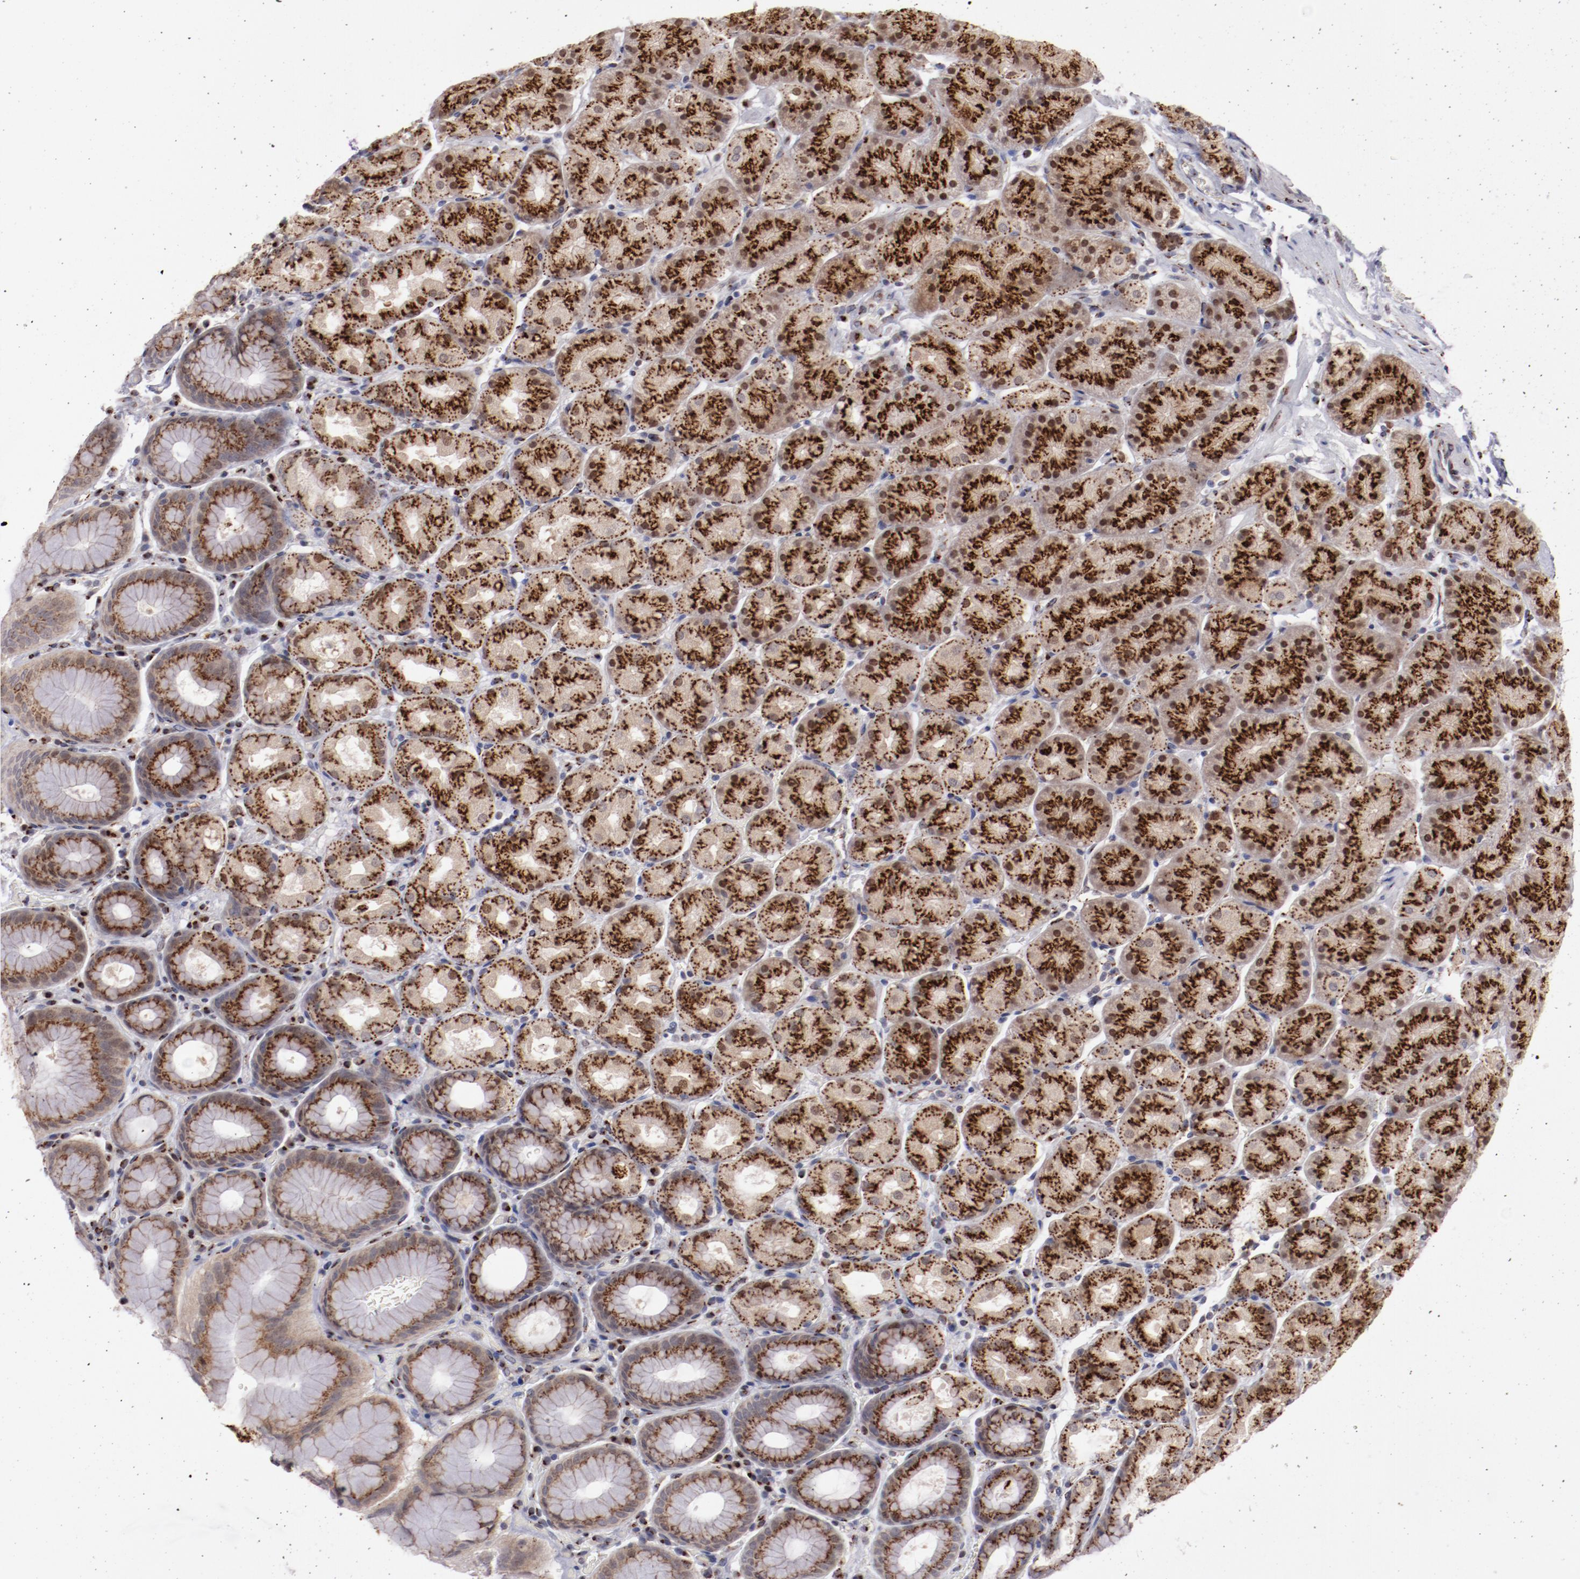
{"staining": {"intensity": "strong", "quantity": ">75%", "location": "cytoplasmic/membranous"}, "tissue": "stomach", "cell_type": "Glandular cells", "image_type": "normal", "snomed": [{"axis": "morphology", "description": "Normal tissue, NOS"}, {"axis": "topography", "description": "Stomach, upper"}, {"axis": "topography", "description": "Stomach"}], "caption": "Human stomach stained with a brown dye demonstrates strong cytoplasmic/membranous positive expression in approximately >75% of glandular cells.", "gene": "GOLIM4", "patient": {"sex": "male", "age": 76}}